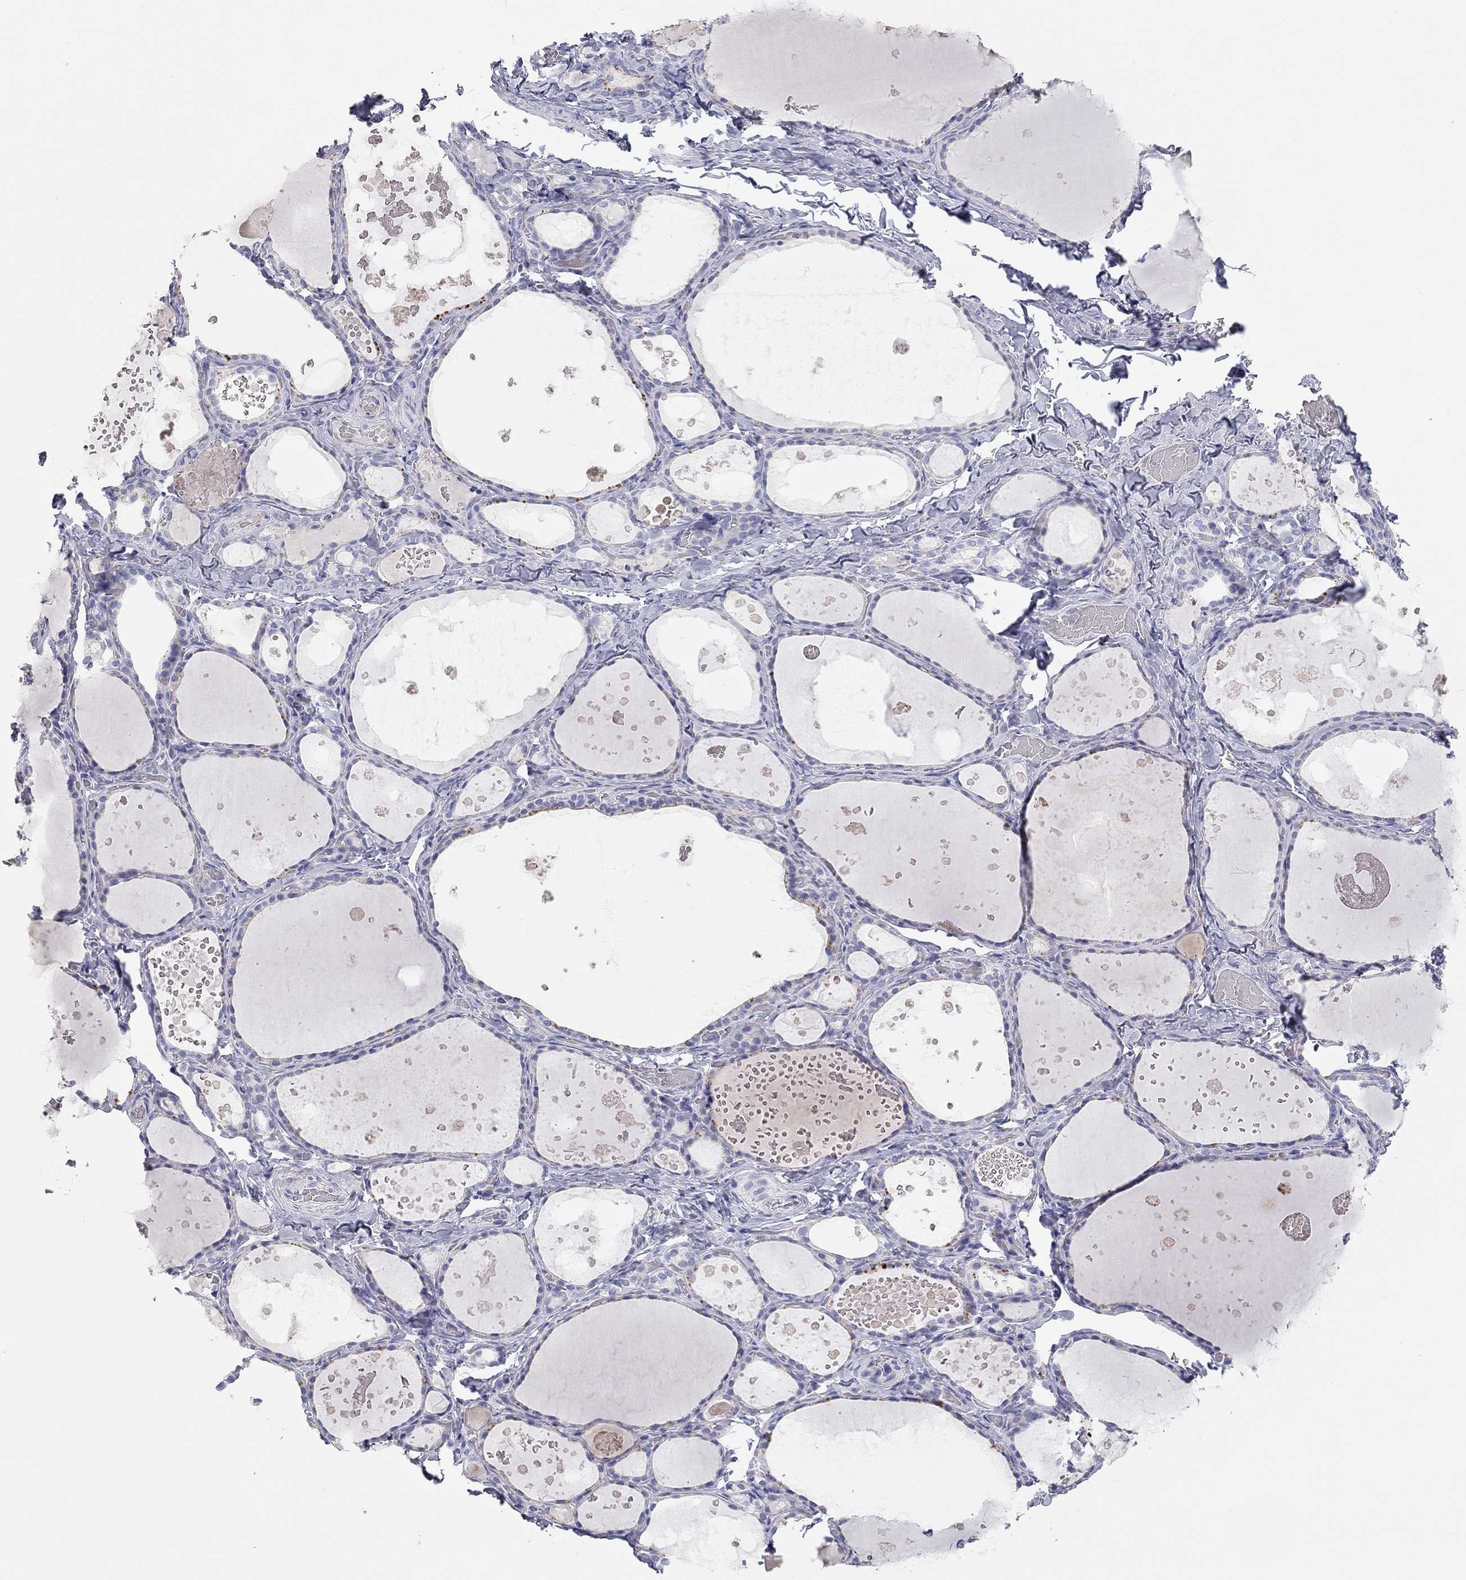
{"staining": {"intensity": "negative", "quantity": "none", "location": "none"}, "tissue": "thyroid gland", "cell_type": "Glandular cells", "image_type": "normal", "snomed": [{"axis": "morphology", "description": "Normal tissue, NOS"}, {"axis": "topography", "description": "Thyroid gland"}], "caption": "An IHC photomicrograph of normal thyroid gland is shown. There is no staining in glandular cells of thyroid gland. (DAB (3,3'-diaminobenzidine) immunohistochemistry (IHC), high magnification).", "gene": "PCDHGC5", "patient": {"sex": "female", "age": 56}}